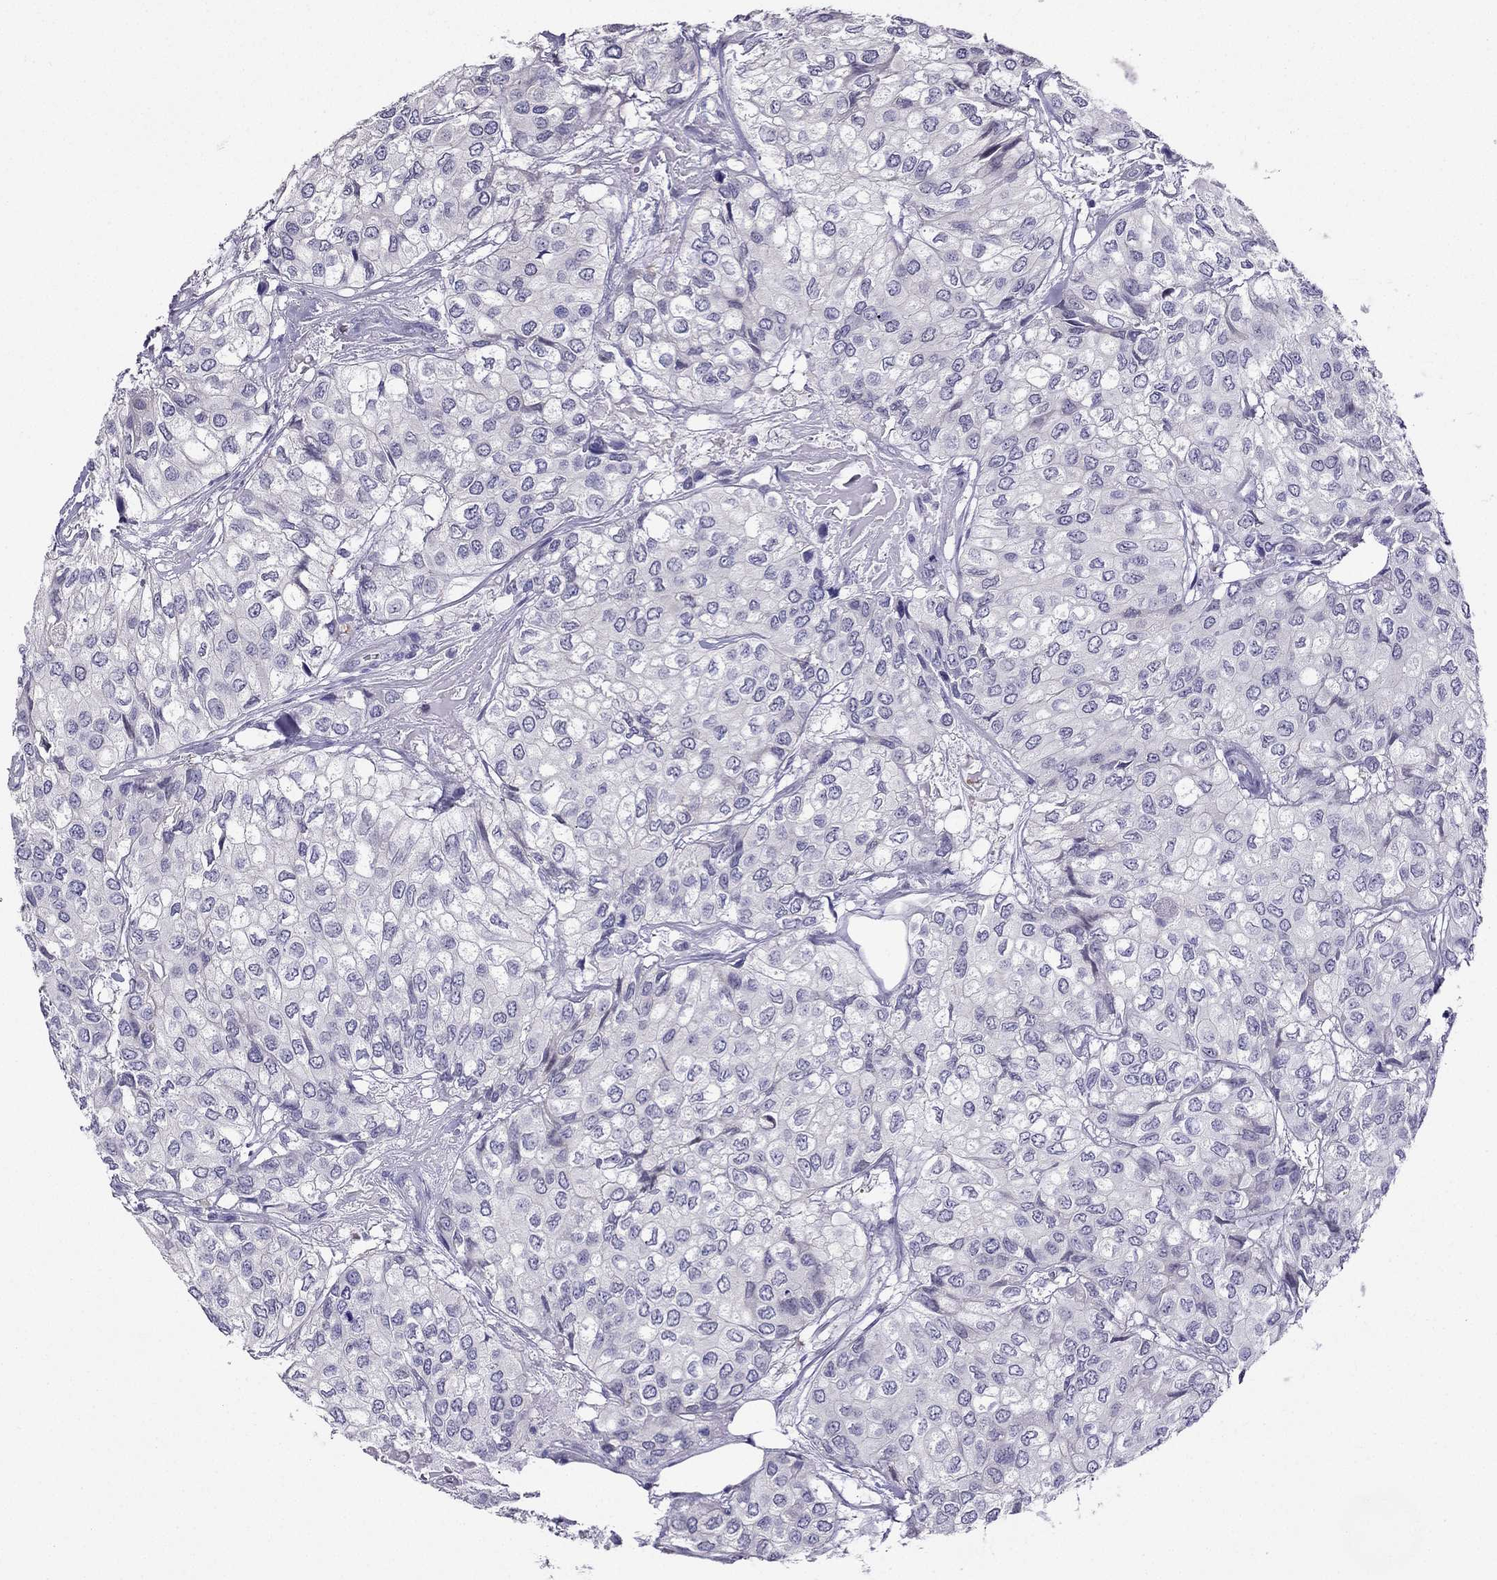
{"staining": {"intensity": "negative", "quantity": "none", "location": "none"}, "tissue": "urothelial cancer", "cell_type": "Tumor cells", "image_type": "cancer", "snomed": [{"axis": "morphology", "description": "Urothelial carcinoma, High grade"}, {"axis": "topography", "description": "Urinary bladder"}], "caption": "IHC of urothelial cancer exhibits no positivity in tumor cells. The staining is performed using DAB brown chromogen with nuclei counter-stained in using hematoxylin.", "gene": "KCNJ10", "patient": {"sex": "male", "age": 73}}